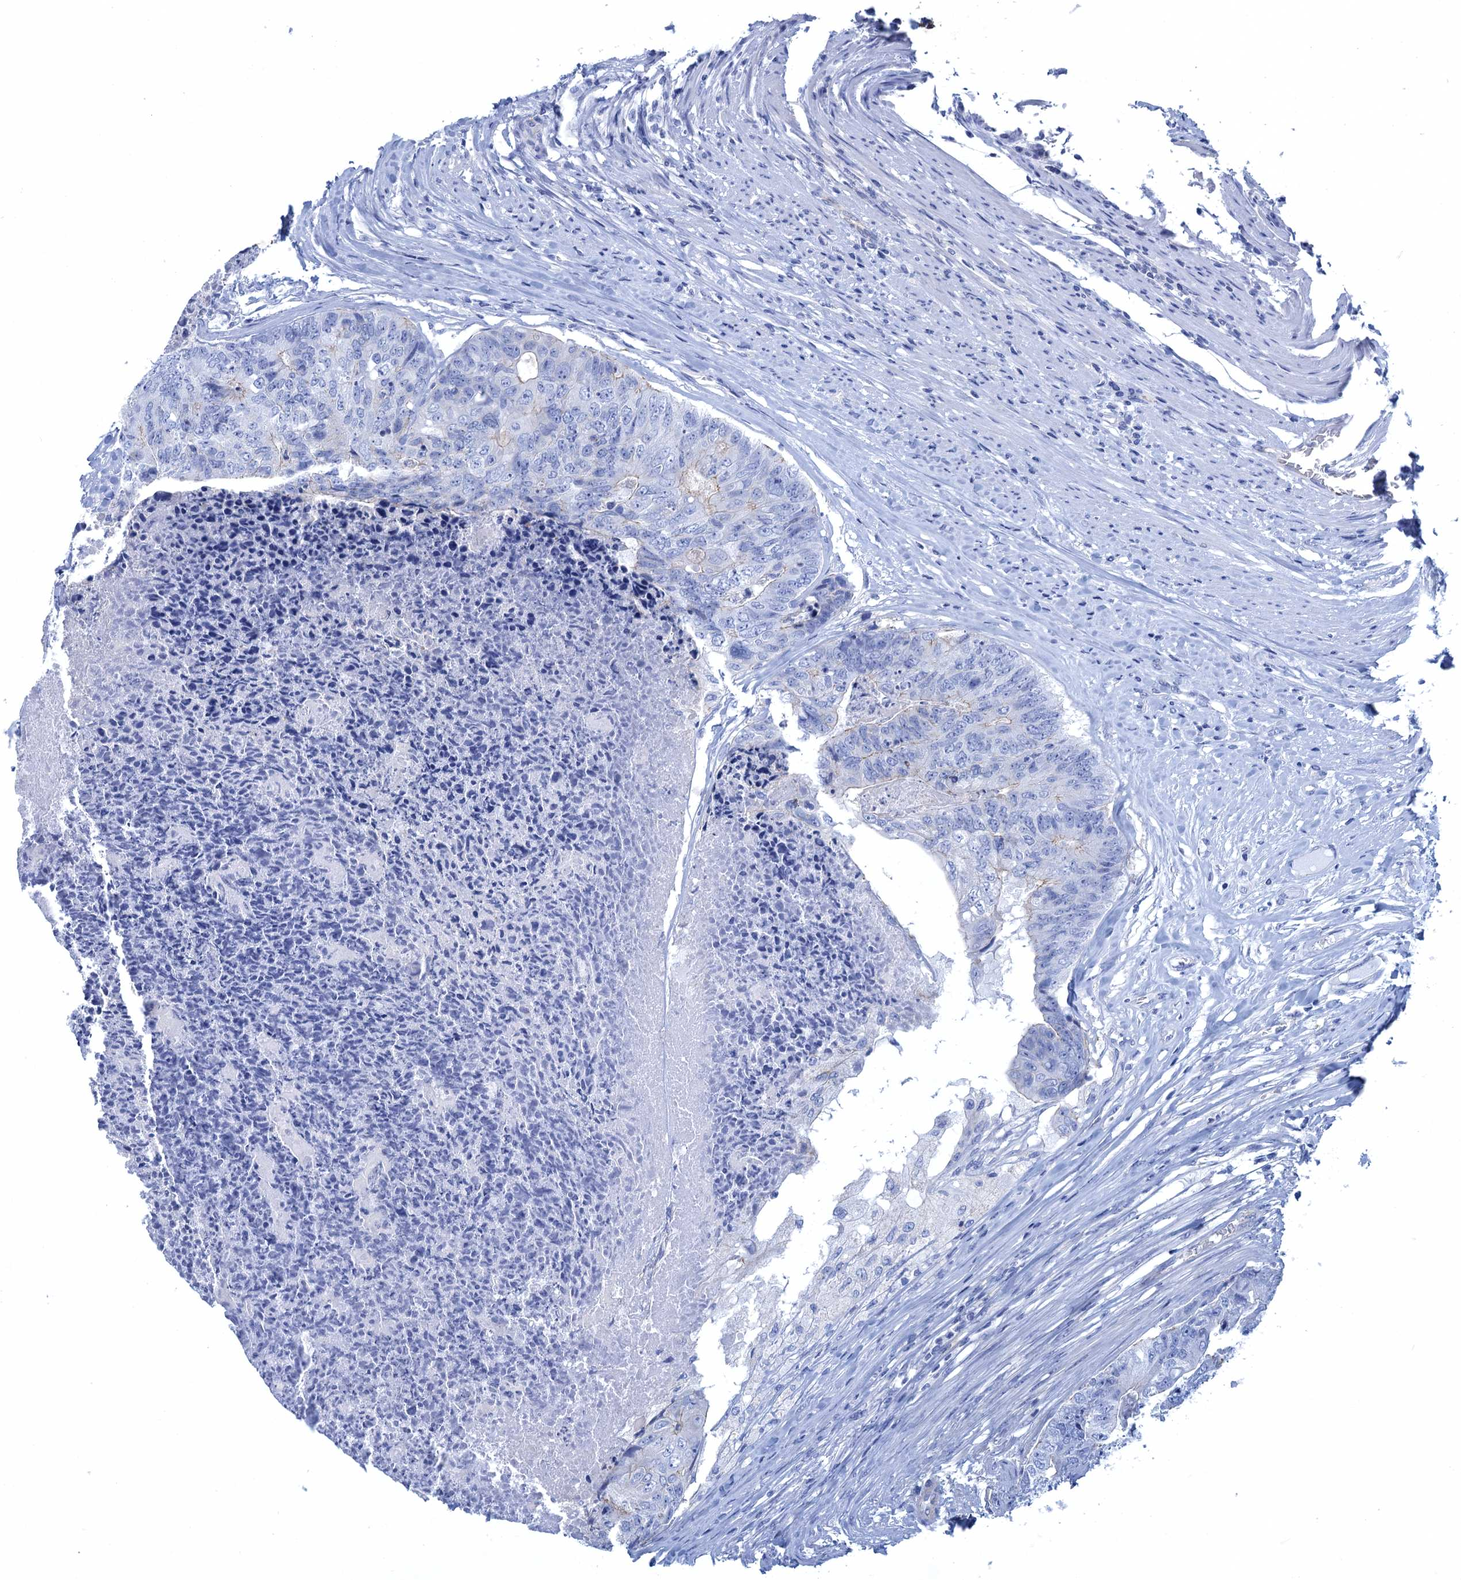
{"staining": {"intensity": "weak", "quantity": "<25%", "location": "cytoplasmic/membranous"}, "tissue": "colorectal cancer", "cell_type": "Tumor cells", "image_type": "cancer", "snomed": [{"axis": "morphology", "description": "Adenocarcinoma, NOS"}, {"axis": "topography", "description": "Colon"}], "caption": "Tumor cells show no significant protein positivity in colorectal cancer (adenocarcinoma).", "gene": "CALML5", "patient": {"sex": "female", "age": 67}}